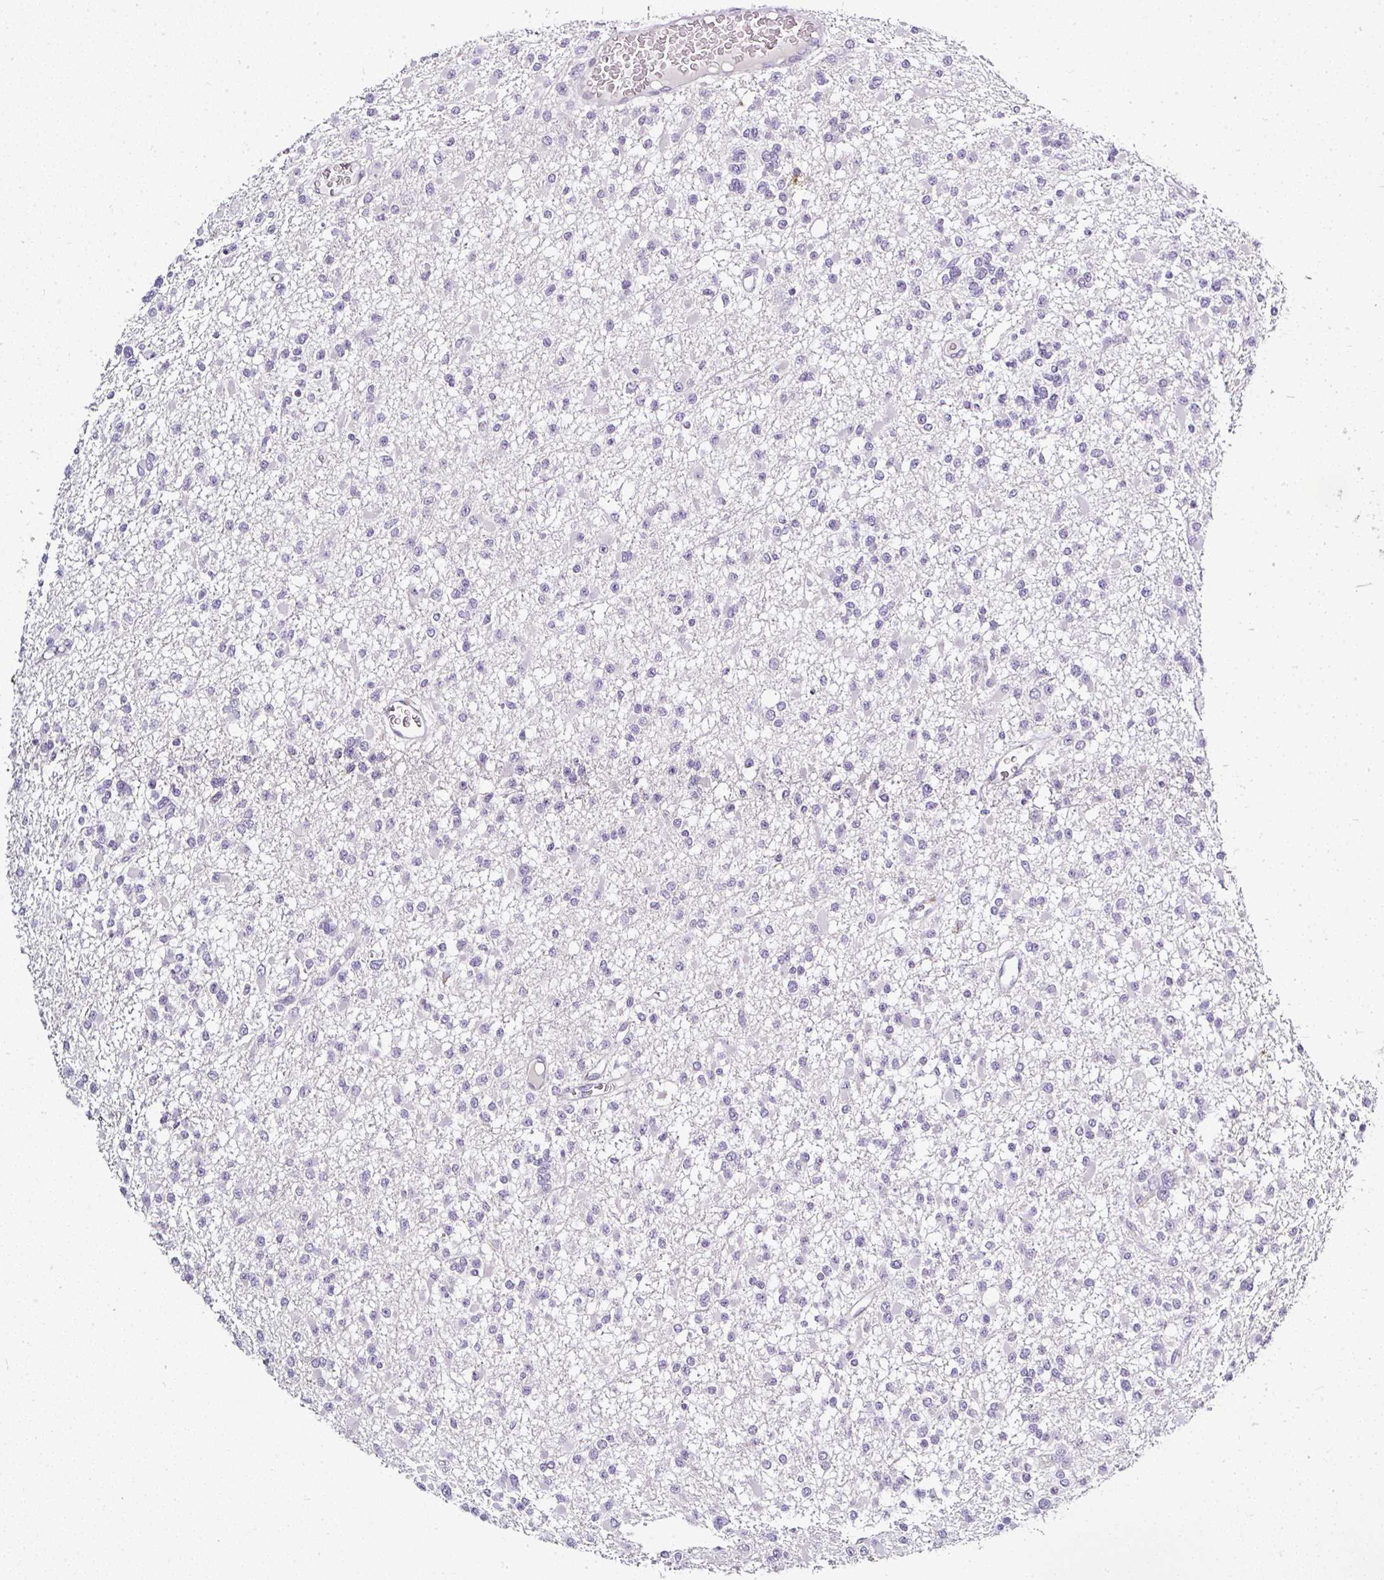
{"staining": {"intensity": "negative", "quantity": "none", "location": "none"}, "tissue": "glioma", "cell_type": "Tumor cells", "image_type": "cancer", "snomed": [{"axis": "morphology", "description": "Glioma, malignant, Low grade"}, {"axis": "topography", "description": "Brain"}], "caption": "Histopathology image shows no significant protein staining in tumor cells of malignant glioma (low-grade).", "gene": "SERPINB3", "patient": {"sex": "female", "age": 22}}